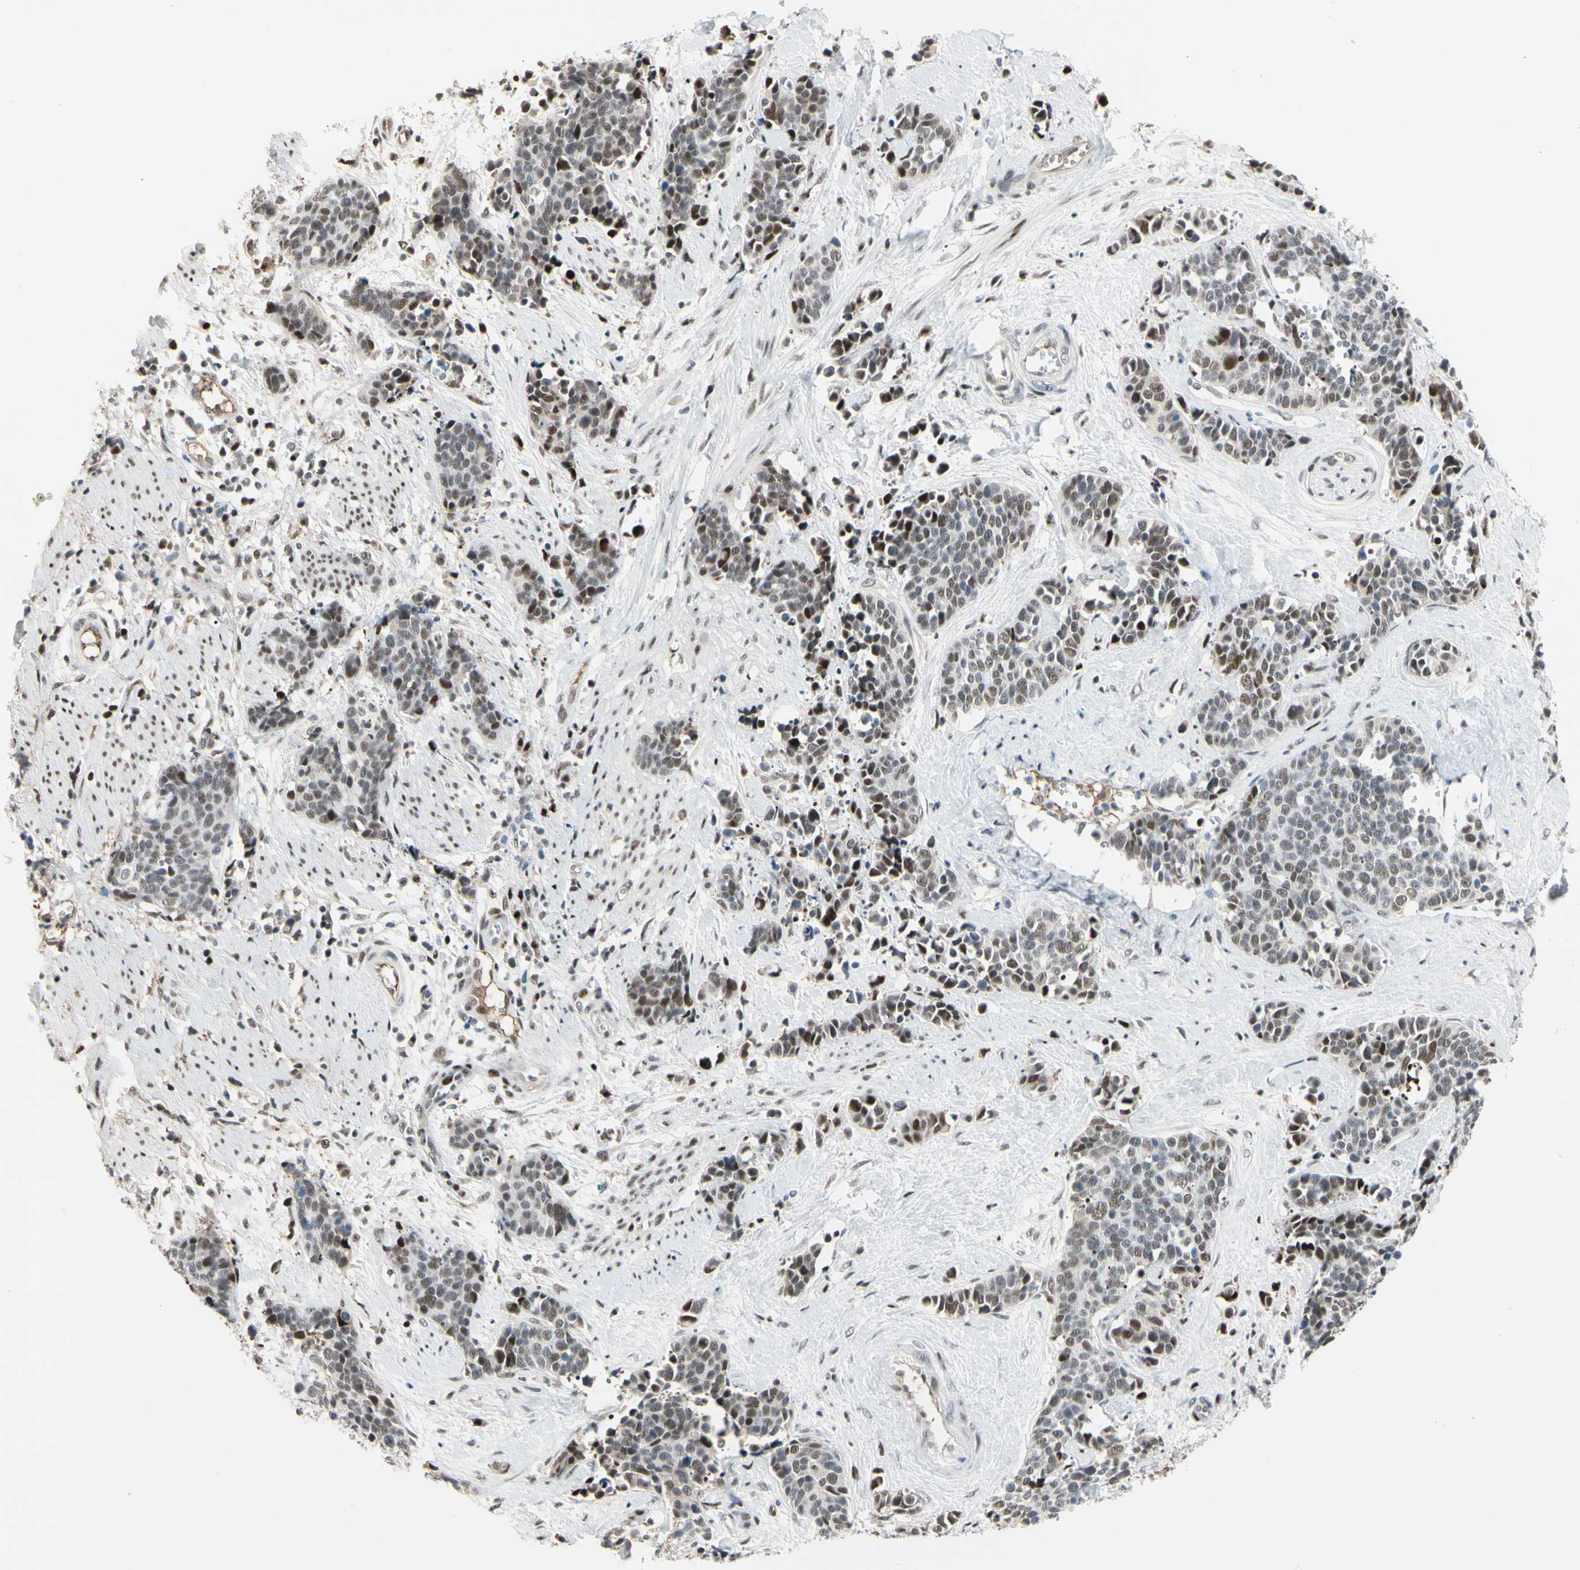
{"staining": {"intensity": "weak", "quantity": "25%-75%", "location": "nuclear"}, "tissue": "cervical cancer", "cell_type": "Tumor cells", "image_type": "cancer", "snomed": [{"axis": "morphology", "description": "Squamous cell carcinoma, NOS"}, {"axis": "topography", "description": "Cervix"}], "caption": "Immunohistochemical staining of human squamous cell carcinoma (cervical) demonstrates low levels of weak nuclear positivity in approximately 25%-75% of tumor cells. (Brightfield microscopy of DAB IHC at high magnification).", "gene": "FOXO3", "patient": {"sex": "female", "age": 35}}